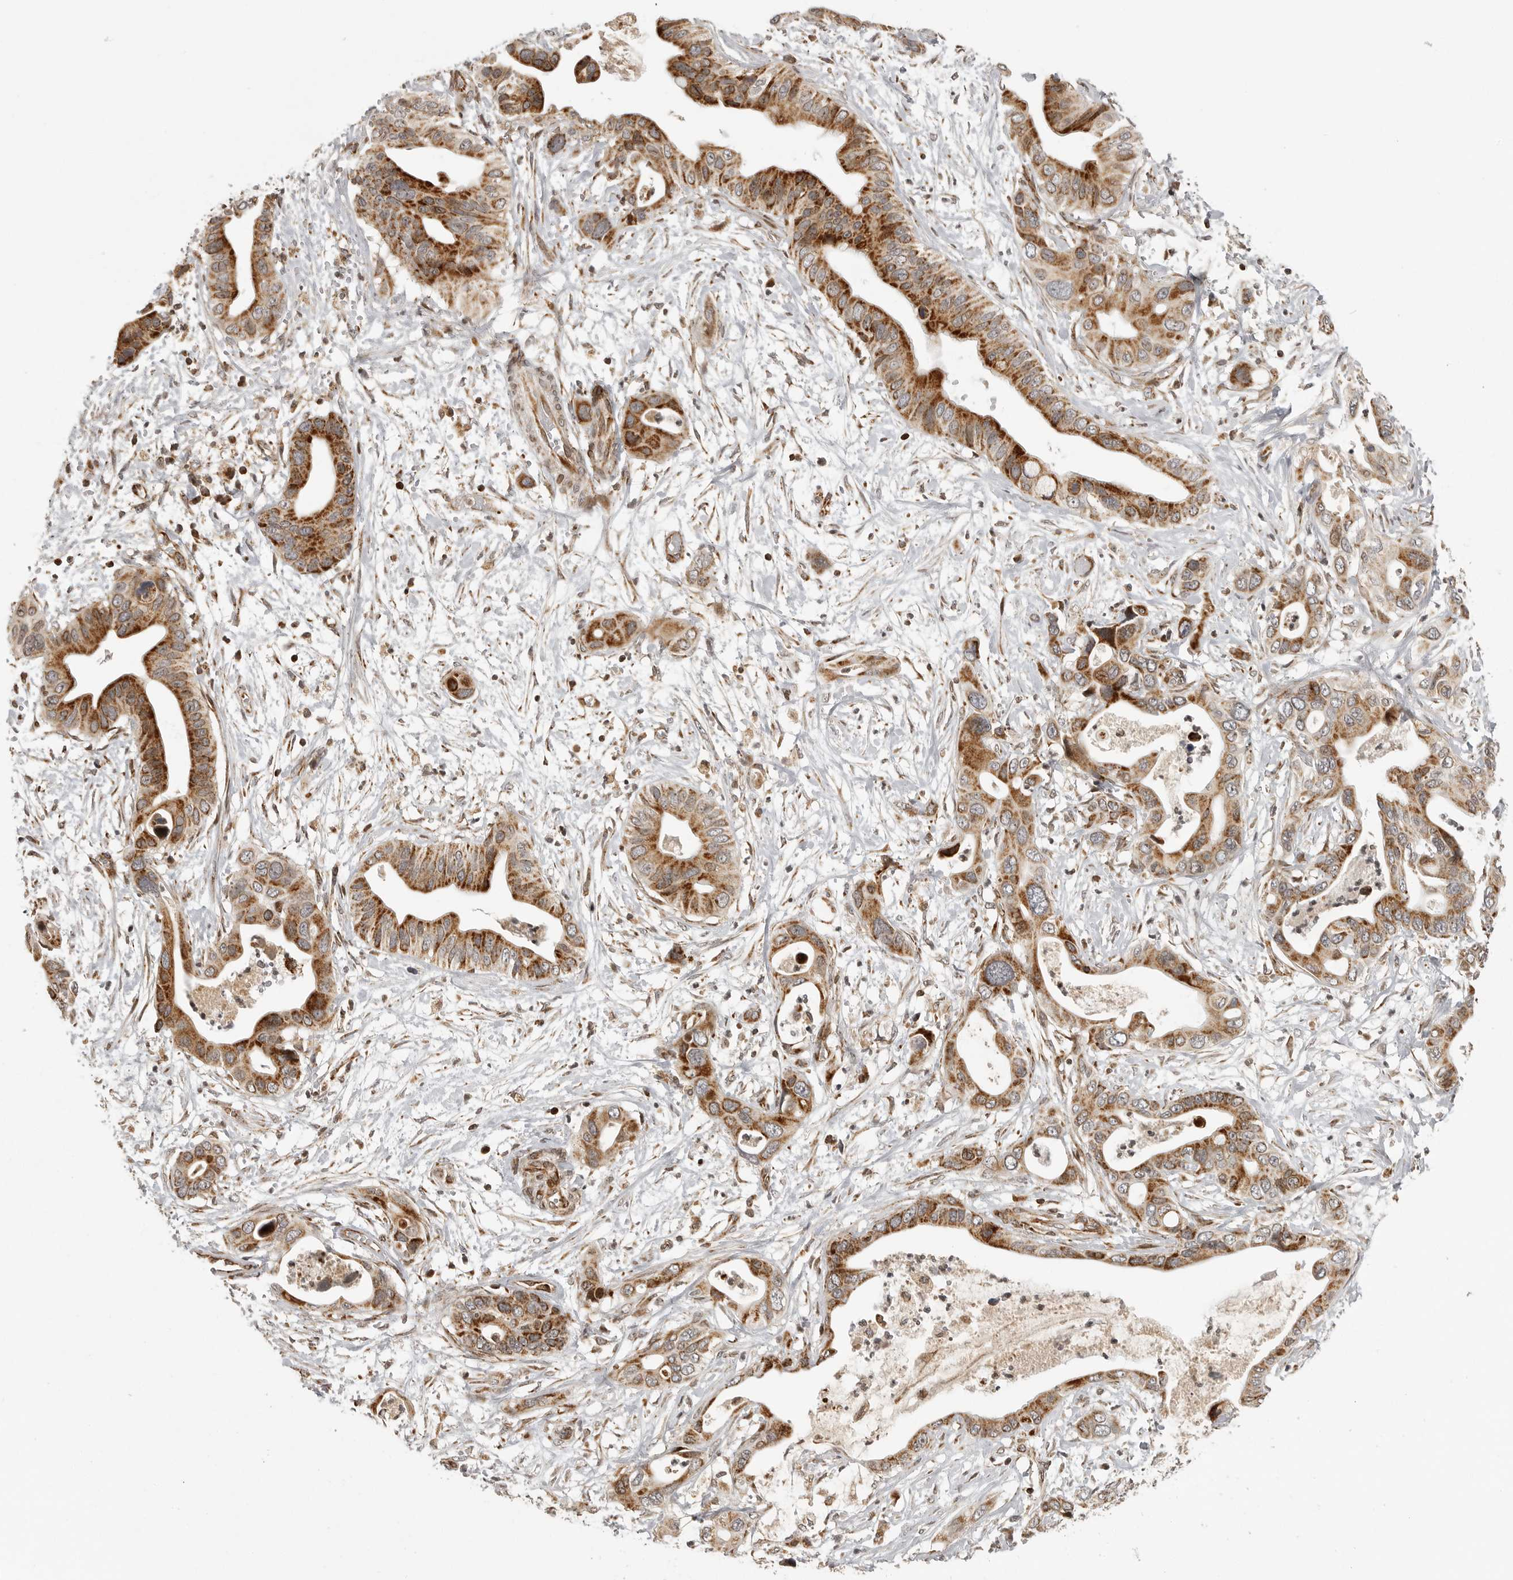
{"staining": {"intensity": "strong", "quantity": ">75%", "location": "cytoplasmic/membranous"}, "tissue": "pancreatic cancer", "cell_type": "Tumor cells", "image_type": "cancer", "snomed": [{"axis": "morphology", "description": "Adenocarcinoma, NOS"}, {"axis": "topography", "description": "Pancreas"}], "caption": "Strong cytoplasmic/membranous expression is appreciated in approximately >75% of tumor cells in pancreatic cancer (adenocarcinoma).", "gene": "NARS2", "patient": {"sex": "male", "age": 66}}